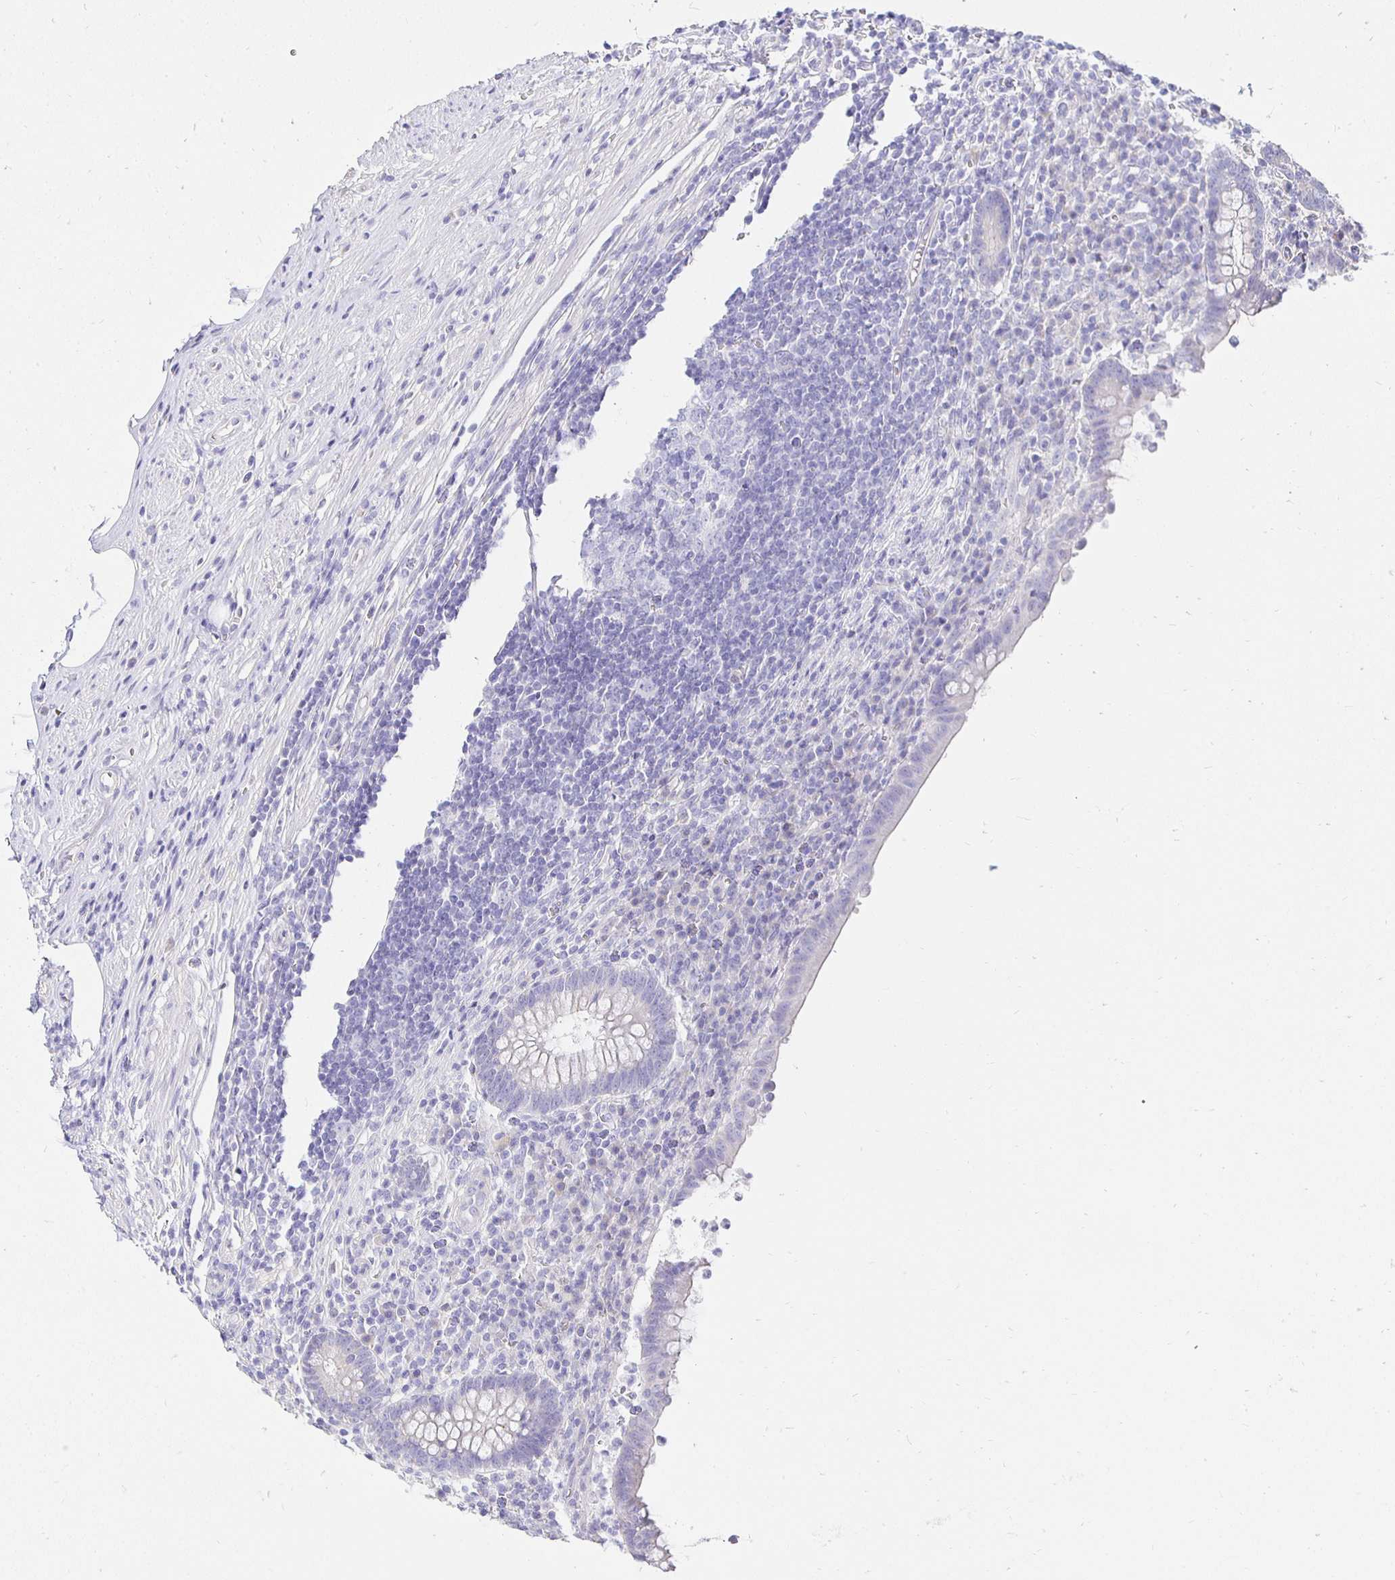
{"staining": {"intensity": "negative", "quantity": "none", "location": "none"}, "tissue": "appendix", "cell_type": "Glandular cells", "image_type": "normal", "snomed": [{"axis": "morphology", "description": "Normal tissue, NOS"}, {"axis": "topography", "description": "Appendix"}], "caption": "A high-resolution image shows IHC staining of unremarkable appendix, which exhibits no significant expression in glandular cells. The staining was performed using DAB to visualize the protein expression in brown, while the nuclei were stained in blue with hematoxylin (Magnification: 20x).", "gene": "UMOD", "patient": {"sex": "female", "age": 56}}